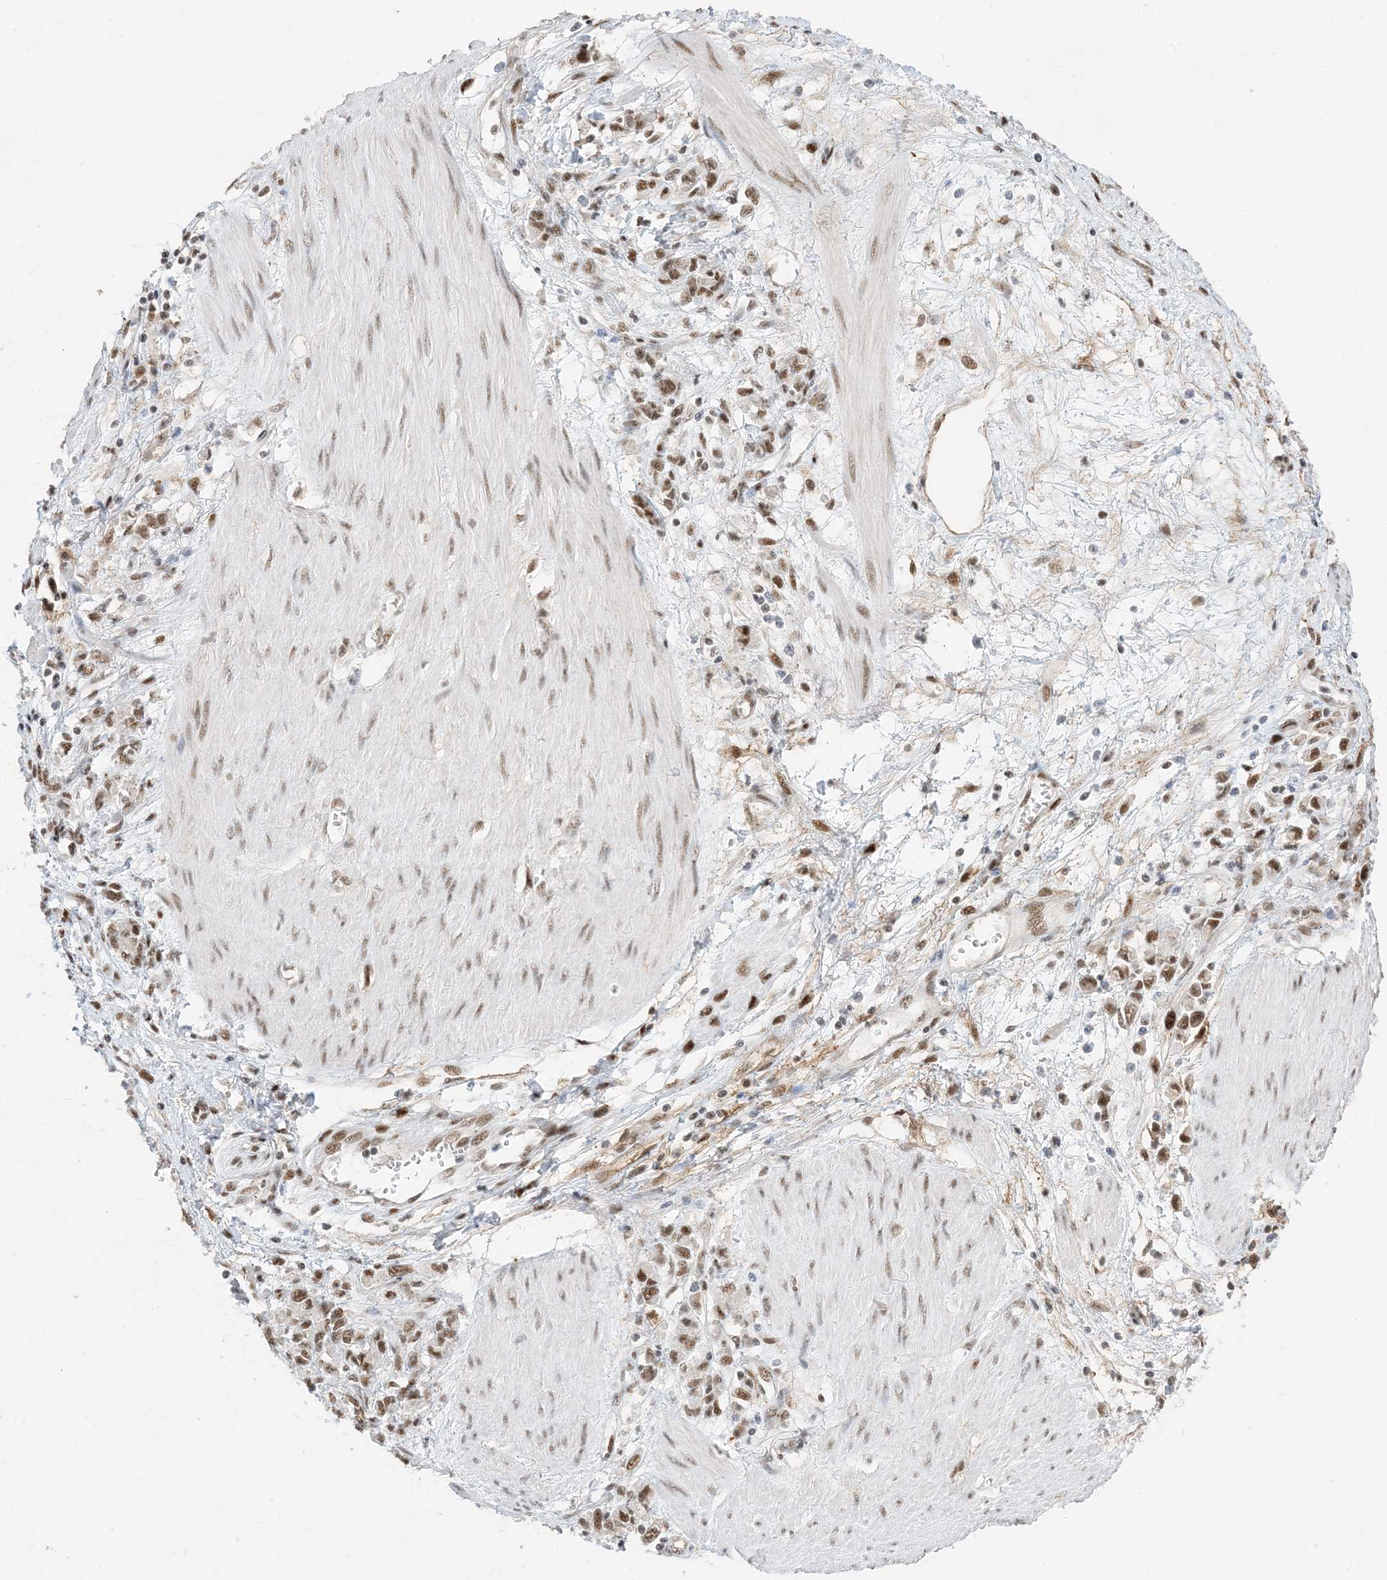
{"staining": {"intensity": "moderate", "quantity": ">75%", "location": "nuclear"}, "tissue": "stomach cancer", "cell_type": "Tumor cells", "image_type": "cancer", "snomed": [{"axis": "morphology", "description": "Adenocarcinoma, NOS"}, {"axis": "topography", "description": "Stomach"}], "caption": "Adenocarcinoma (stomach) tissue shows moderate nuclear expression in about >75% of tumor cells", "gene": "SF3A3", "patient": {"sex": "female", "age": 76}}